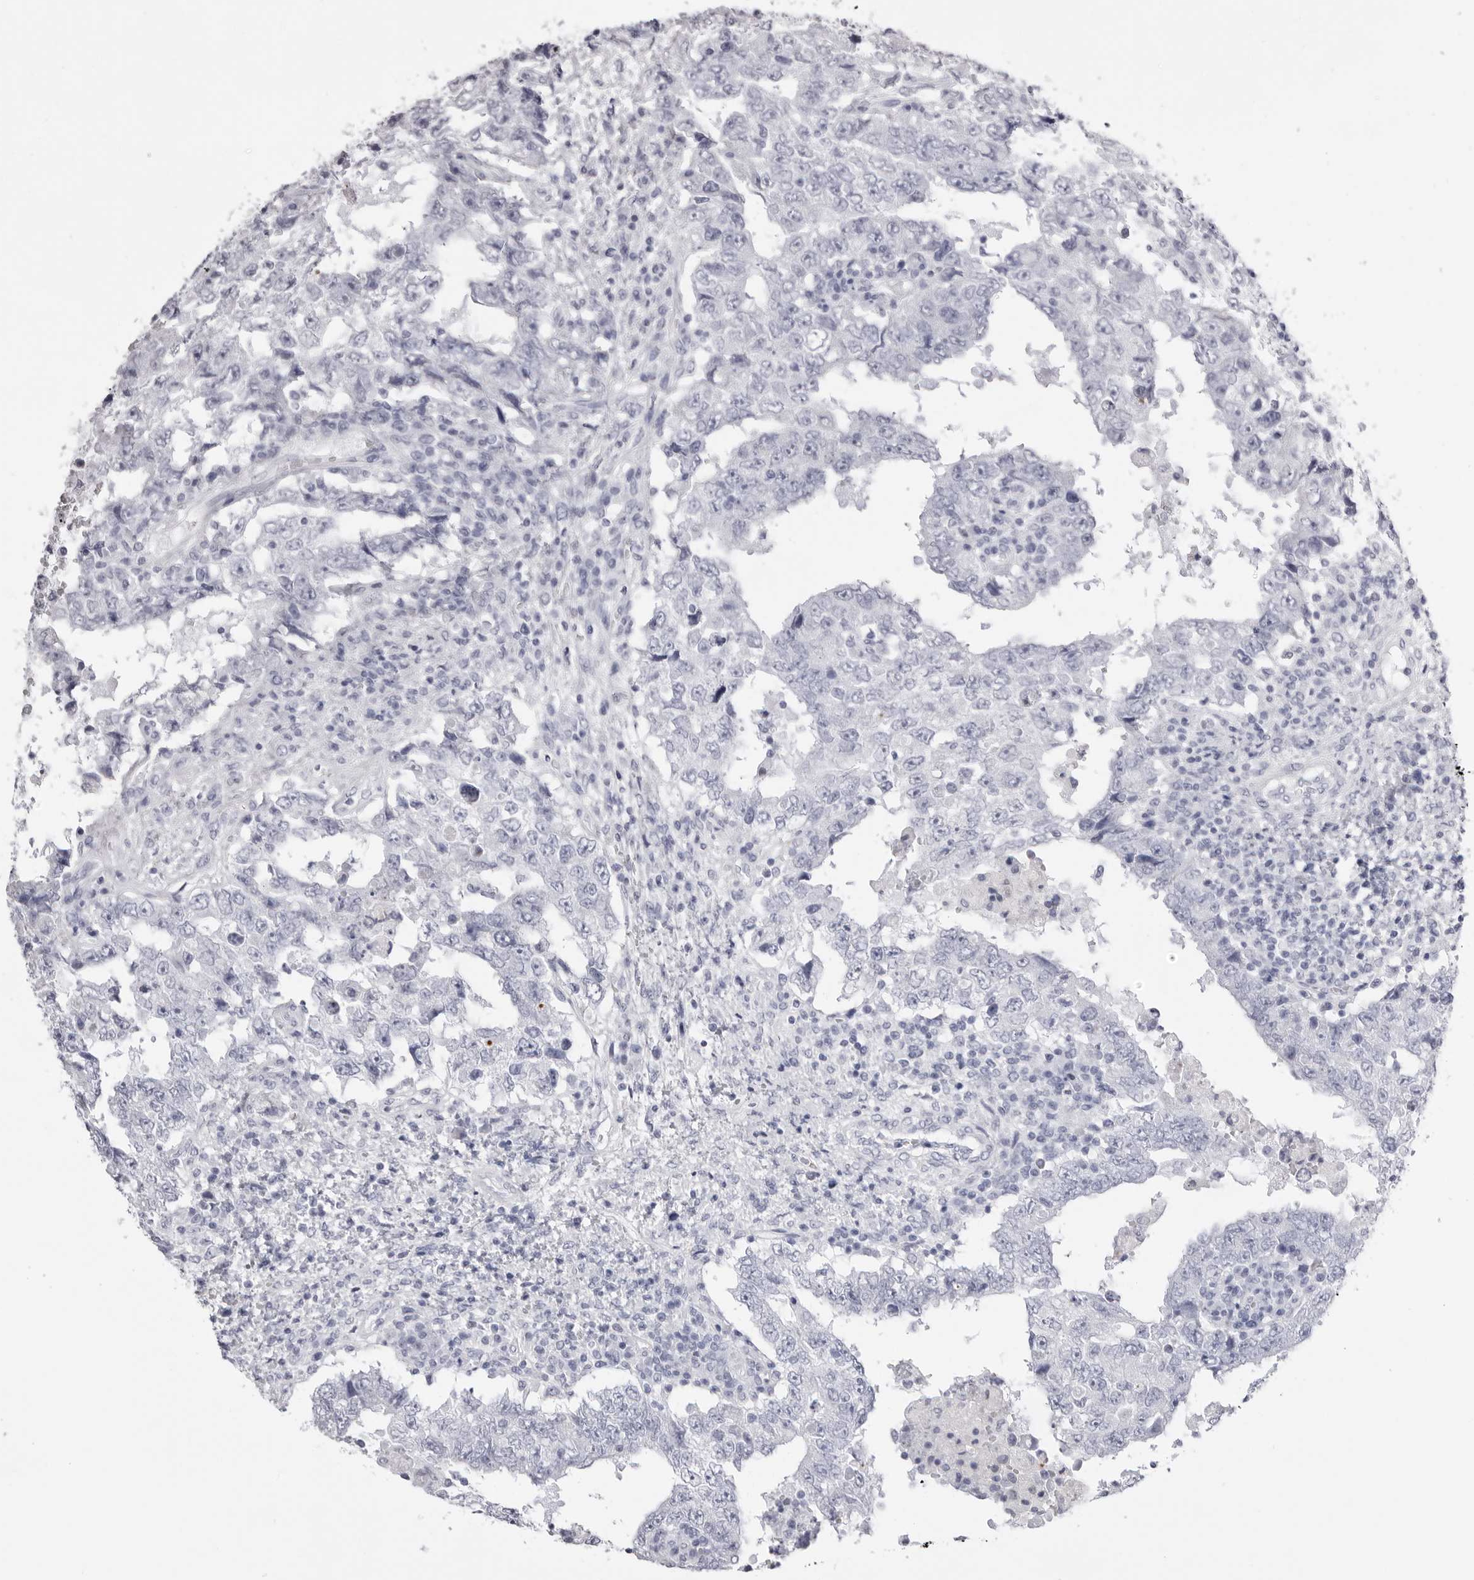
{"staining": {"intensity": "negative", "quantity": "none", "location": "none"}, "tissue": "testis cancer", "cell_type": "Tumor cells", "image_type": "cancer", "snomed": [{"axis": "morphology", "description": "Carcinoma, Embryonal, NOS"}, {"axis": "topography", "description": "Testis"}], "caption": "Tumor cells show no significant expression in embryonal carcinoma (testis). (Stains: DAB (3,3'-diaminobenzidine) immunohistochemistry (IHC) with hematoxylin counter stain, Microscopy: brightfield microscopy at high magnification).", "gene": "TMOD4", "patient": {"sex": "male", "age": 26}}